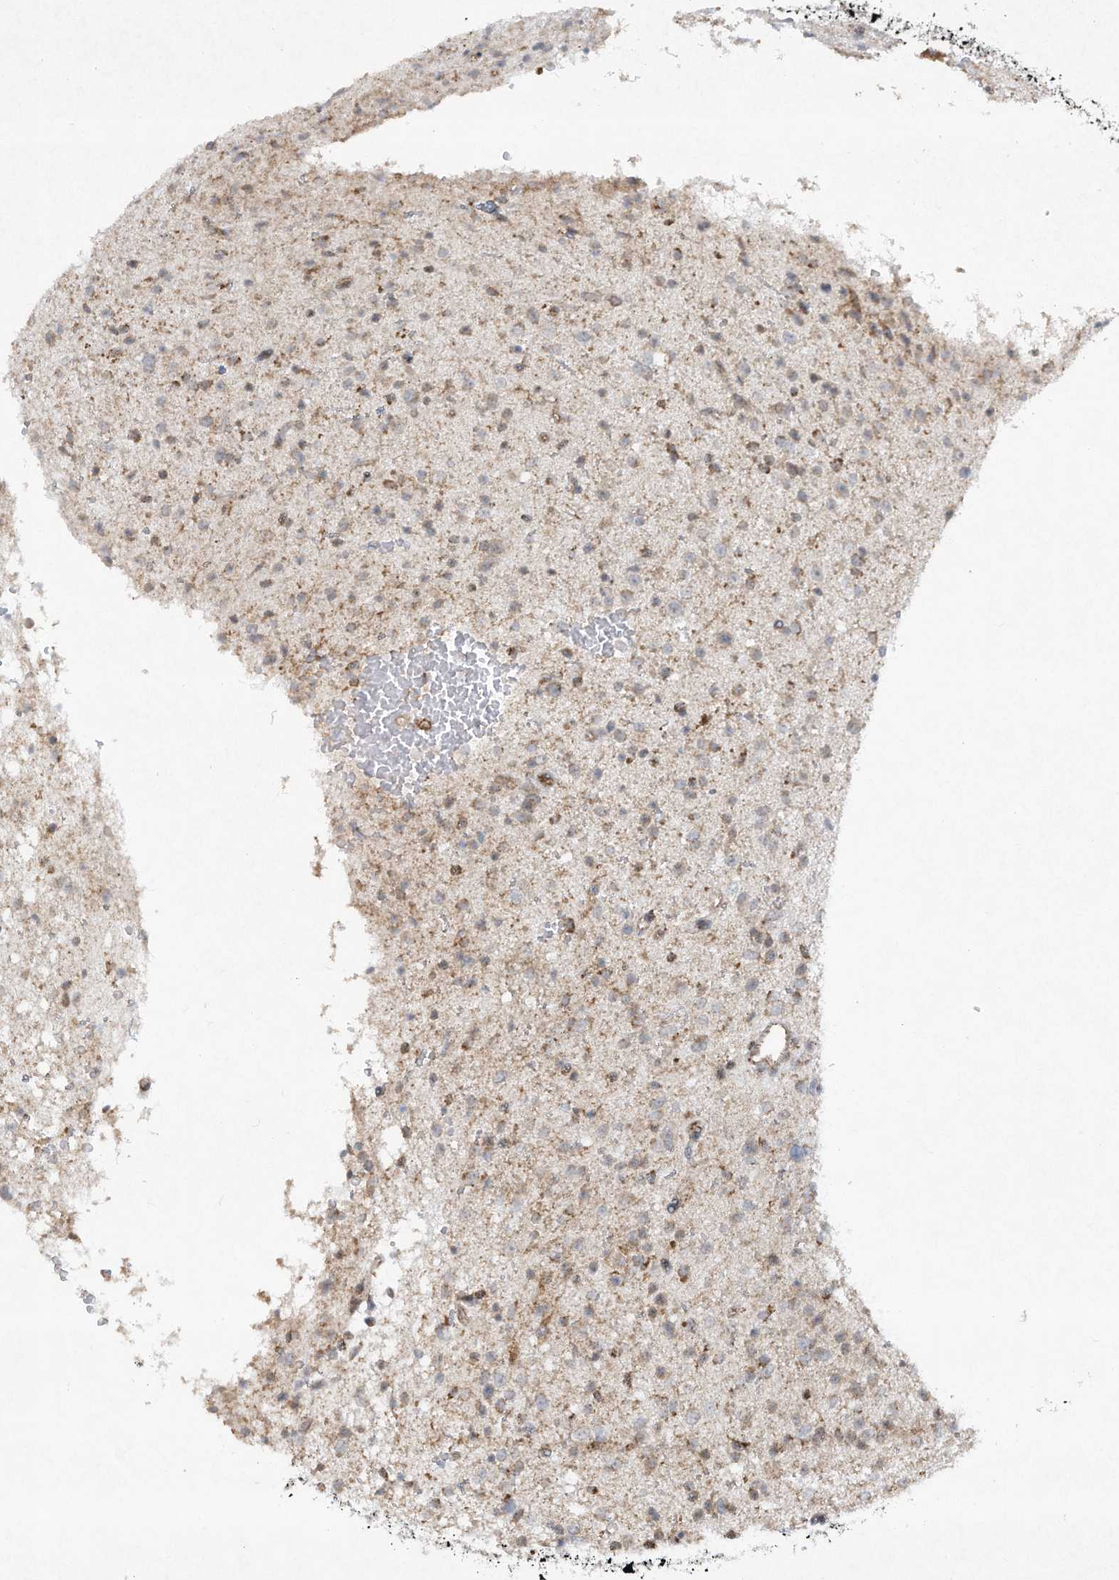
{"staining": {"intensity": "weak", "quantity": "25%-75%", "location": "cytoplasmic/membranous"}, "tissue": "glioma", "cell_type": "Tumor cells", "image_type": "cancer", "snomed": [{"axis": "morphology", "description": "Glioma, malignant, Low grade"}, {"axis": "topography", "description": "Brain"}], "caption": "An image of human glioma stained for a protein demonstrates weak cytoplasmic/membranous brown staining in tumor cells. The staining is performed using DAB brown chromogen to label protein expression. The nuclei are counter-stained blue using hematoxylin.", "gene": "CHRNA4", "patient": {"sex": "female", "age": 37}}